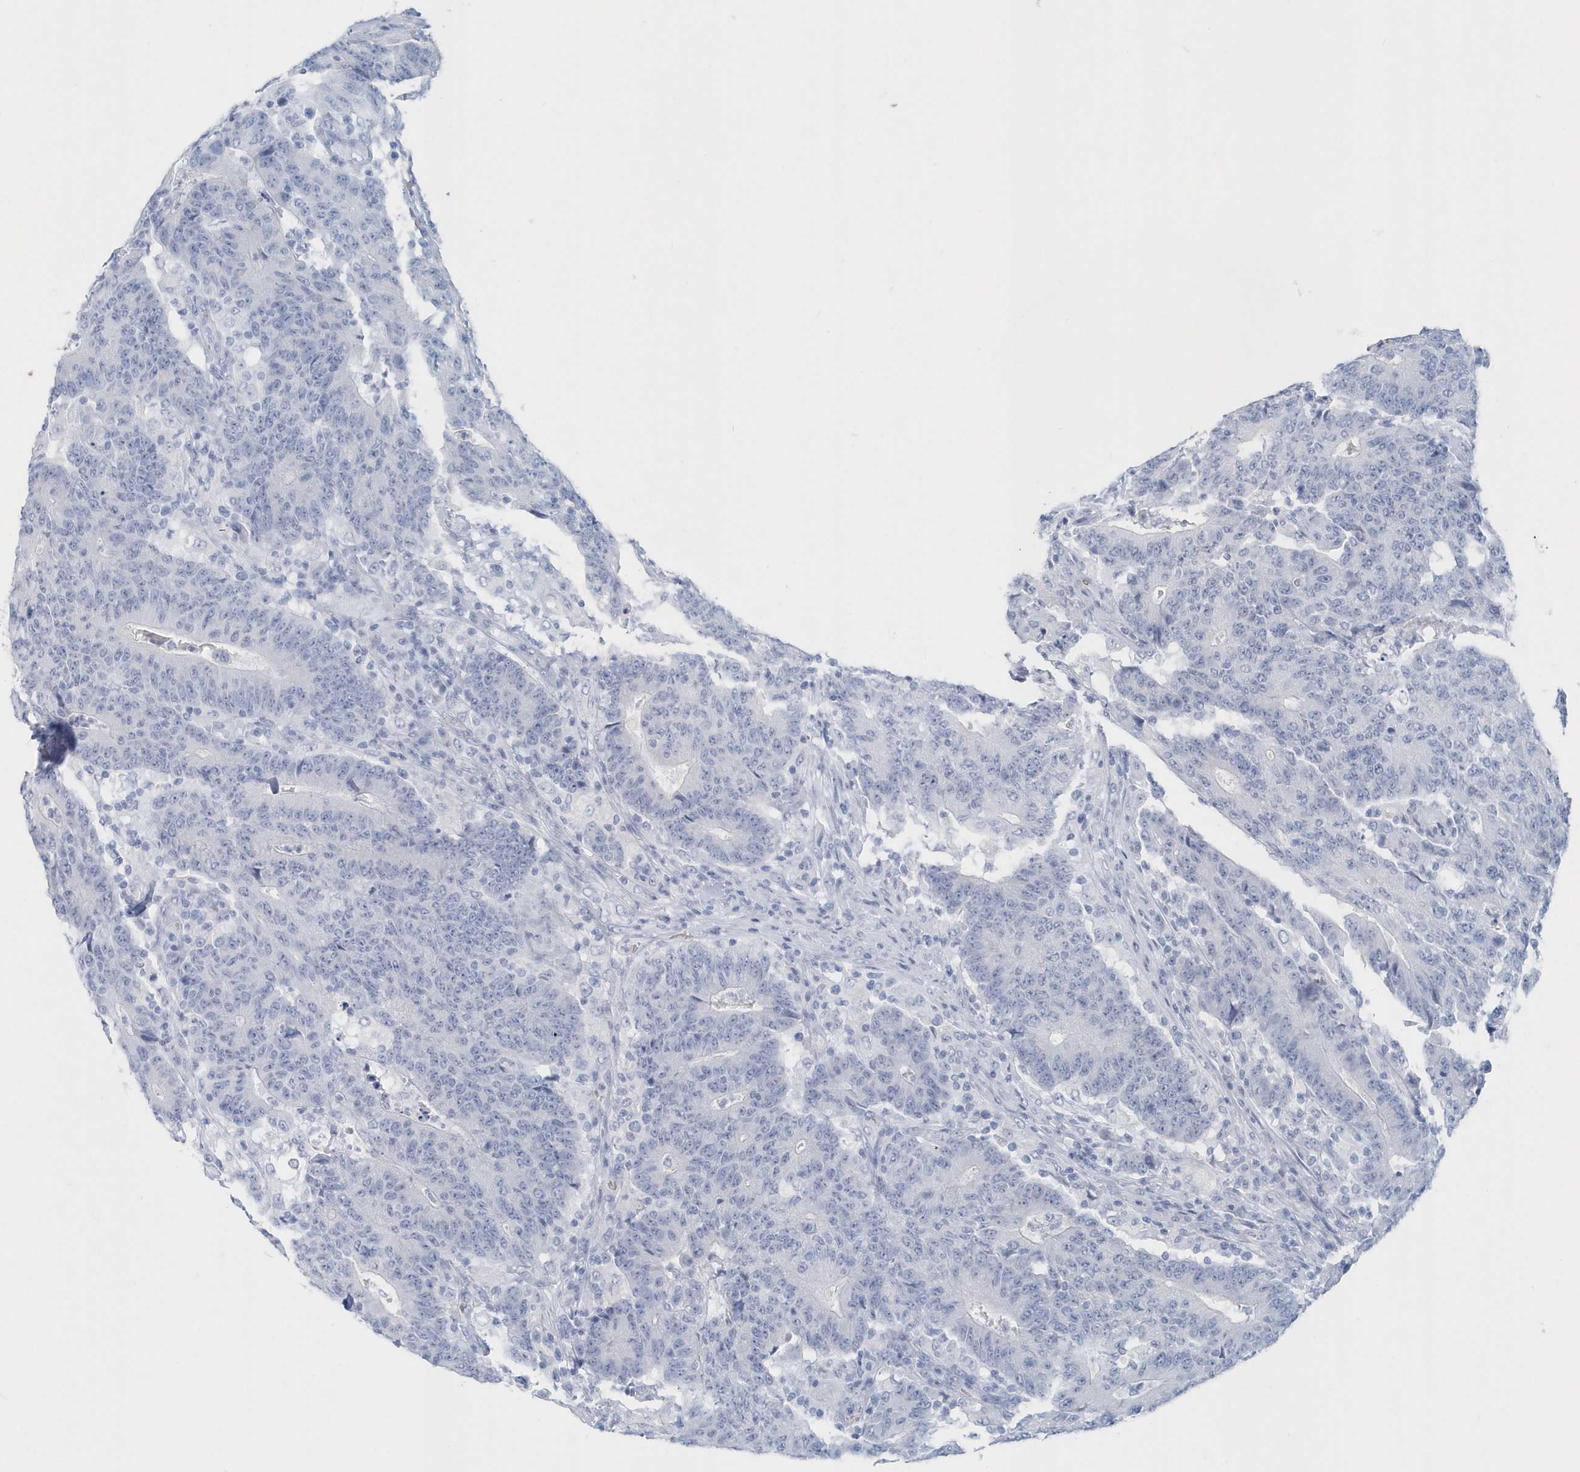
{"staining": {"intensity": "negative", "quantity": "none", "location": "none"}, "tissue": "colorectal cancer", "cell_type": "Tumor cells", "image_type": "cancer", "snomed": [{"axis": "morphology", "description": "Normal tissue, NOS"}, {"axis": "morphology", "description": "Adenocarcinoma, NOS"}, {"axis": "topography", "description": "Colon"}], "caption": "High magnification brightfield microscopy of adenocarcinoma (colorectal) stained with DAB (brown) and counterstained with hematoxylin (blue): tumor cells show no significant expression.", "gene": "HBA2", "patient": {"sex": "female", "age": 75}}